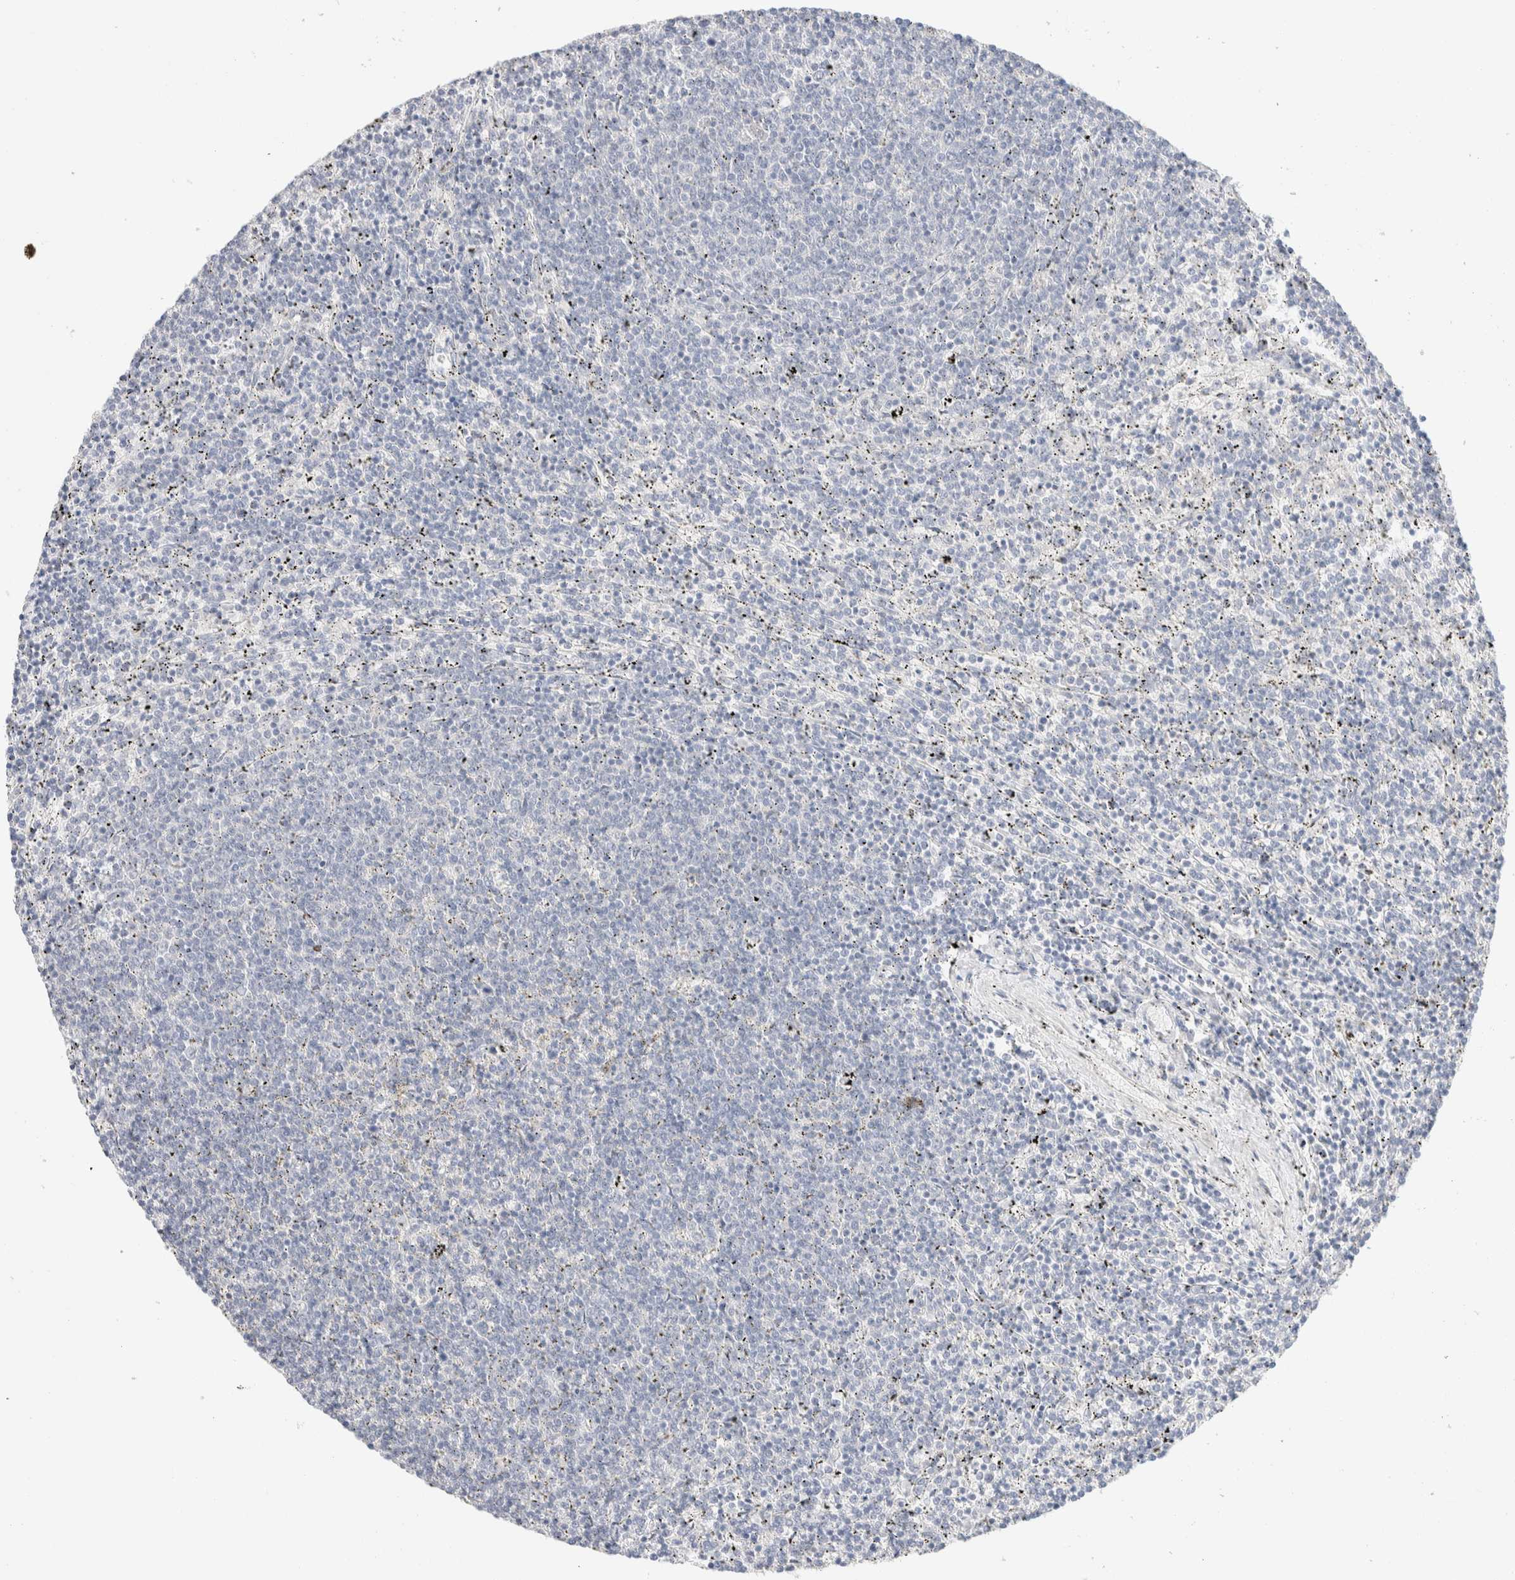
{"staining": {"intensity": "negative", "quantity": "none", "location": "none"}, "tissue": "lymphoma", "cell_type": "Tumor cells", "image_type": "cancer", "snomed": [{"axis": "morphology", "description": "Malignant lymphoma, non-Hodgkin's type, Low grade"}, {"axis": "topography", "description": "Spleen"}], "caption": "Malignant lymphoma, non-Hodgkin's type (low-grade) was stained to show a protein in brown. There is no significant positivity in tumor cells.", "gene": "RIDA", "patient": {"sex": "female", "age": 50}}